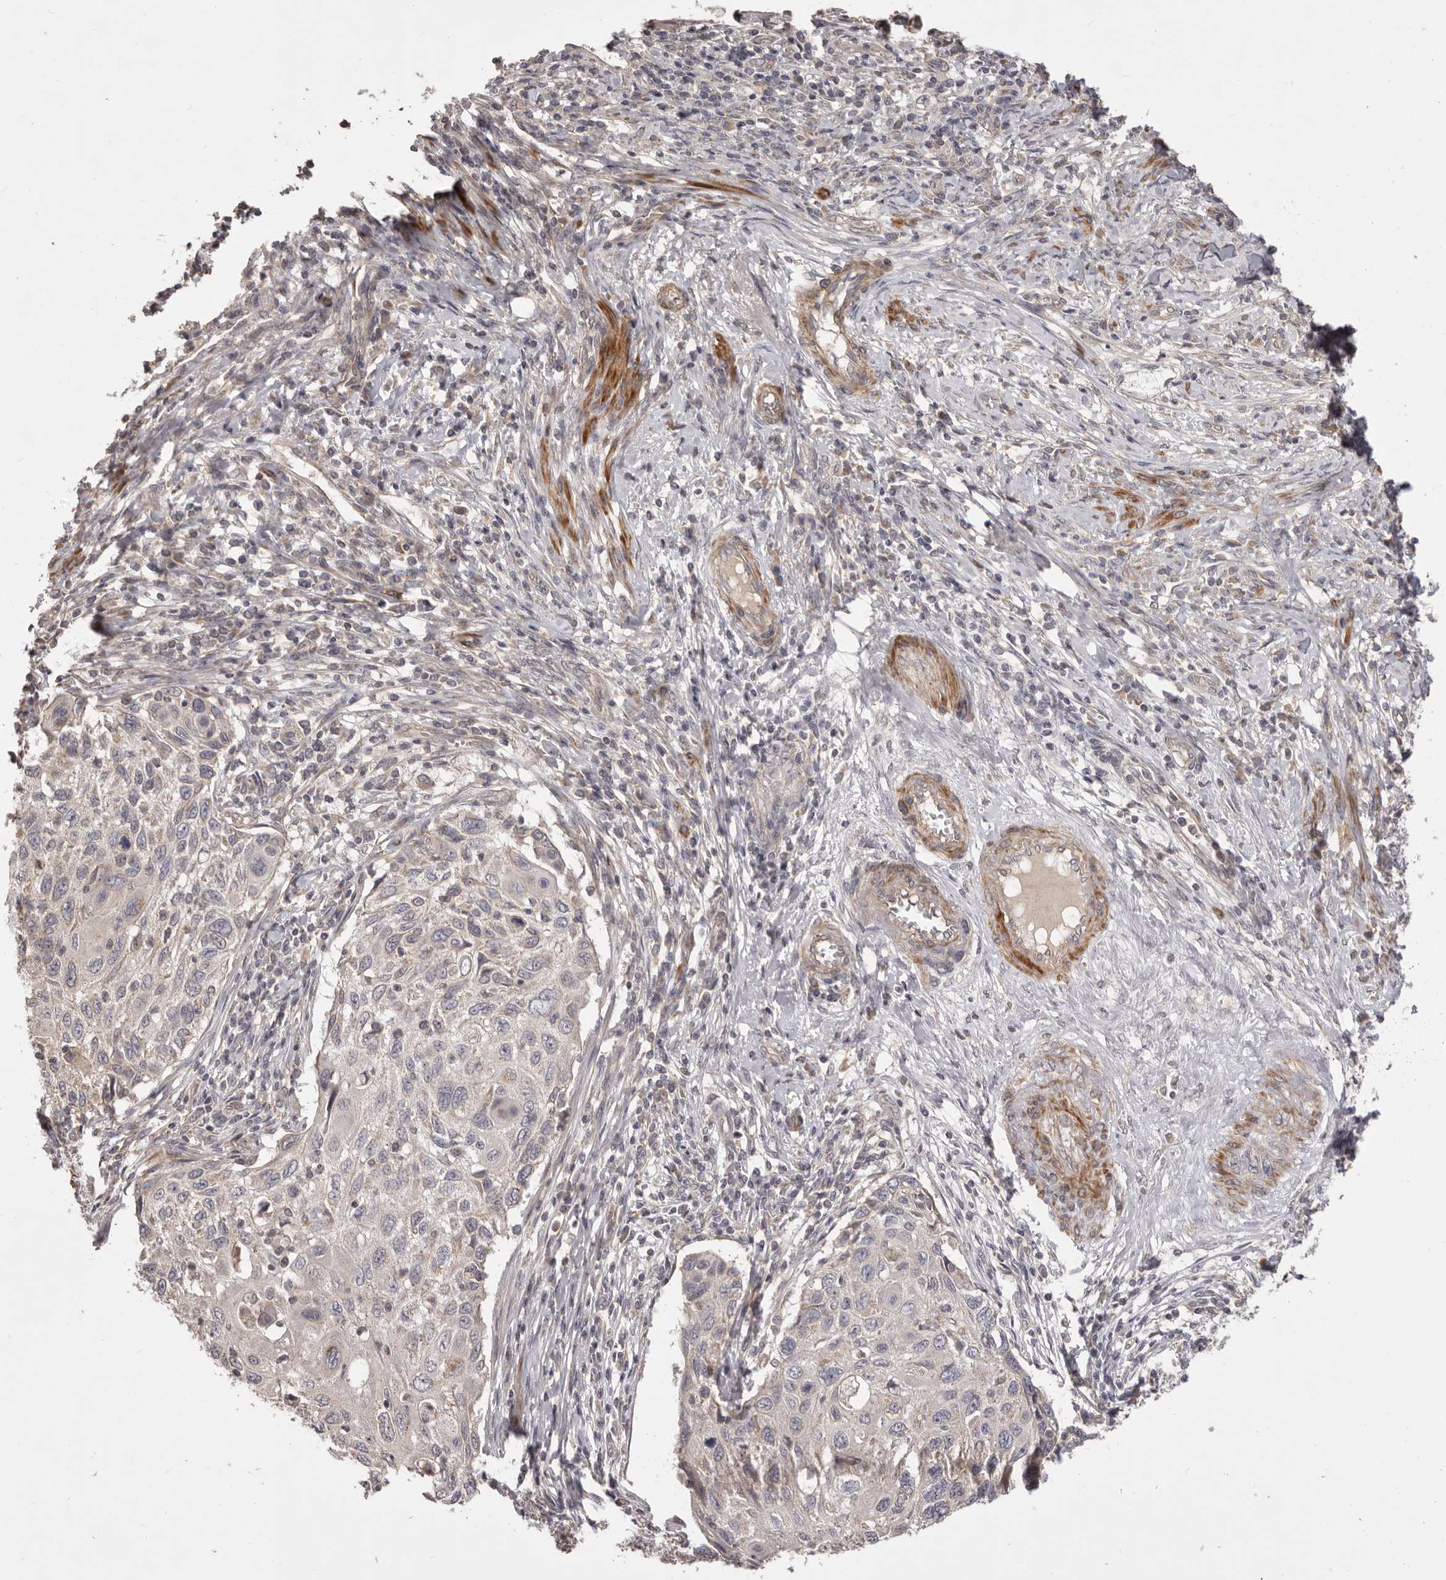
{"staining": {"intensity": "negative", "quantity": "none", "location": "none"}, "tissue": "cervical cancer", "cell_type": "Tumor cells", "image_type": "cancer", "snomed": [{"axis": "morphology", "description": "Squamous cell carcinoma, NOS"}, {"axis": "topography", "description": "Cervix"}], "caption": "A micrograph of cervical squamous cell carcinoma stained for a protein displays no brown staining in tumor cells.", "gene": "HRH1", "patient": {"sex": "female", "age": 70}}